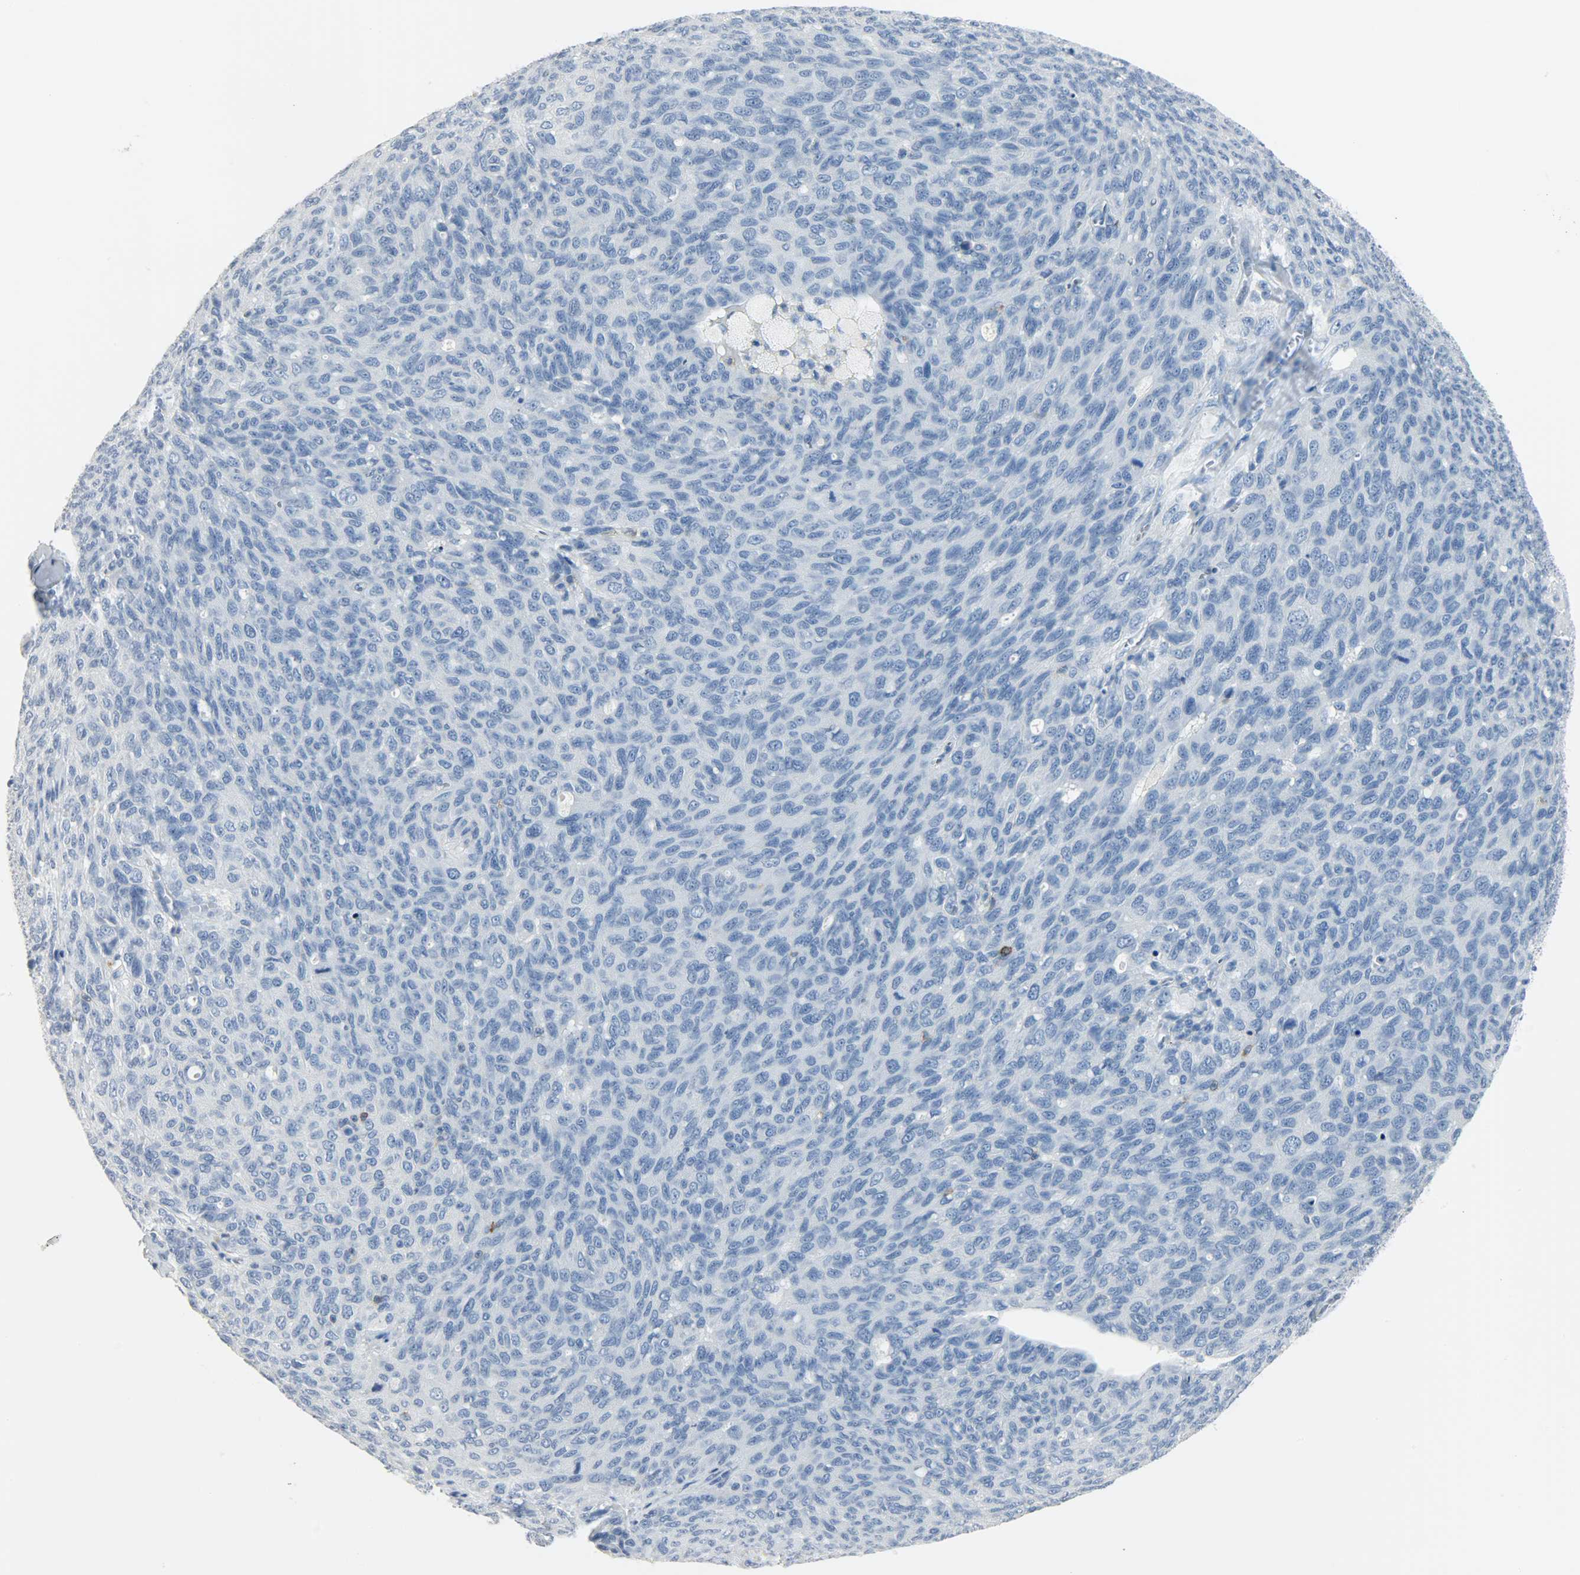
{"staining": {"intensity": "negative", "quantity": "none", "location": "none"}, "tissue": "ovarian cancer", "cell_type": "Tumor cells", "image_type": "cancer", "snomed": [{"axis": "morphology", "description": "Carcinoma, endometroid"}, {"axis": "topography", "description": "Ovary"}], "caption": "IHC photomicrograph of neoplastic tissue: ovarian endometroid carcinoma stained with DAB (3,3'-diaminobenzidine) exhibits no significant protein expression in tumor cells.", "gene": "PTPN6", "patient": {"sex": "female", "age": 60}}